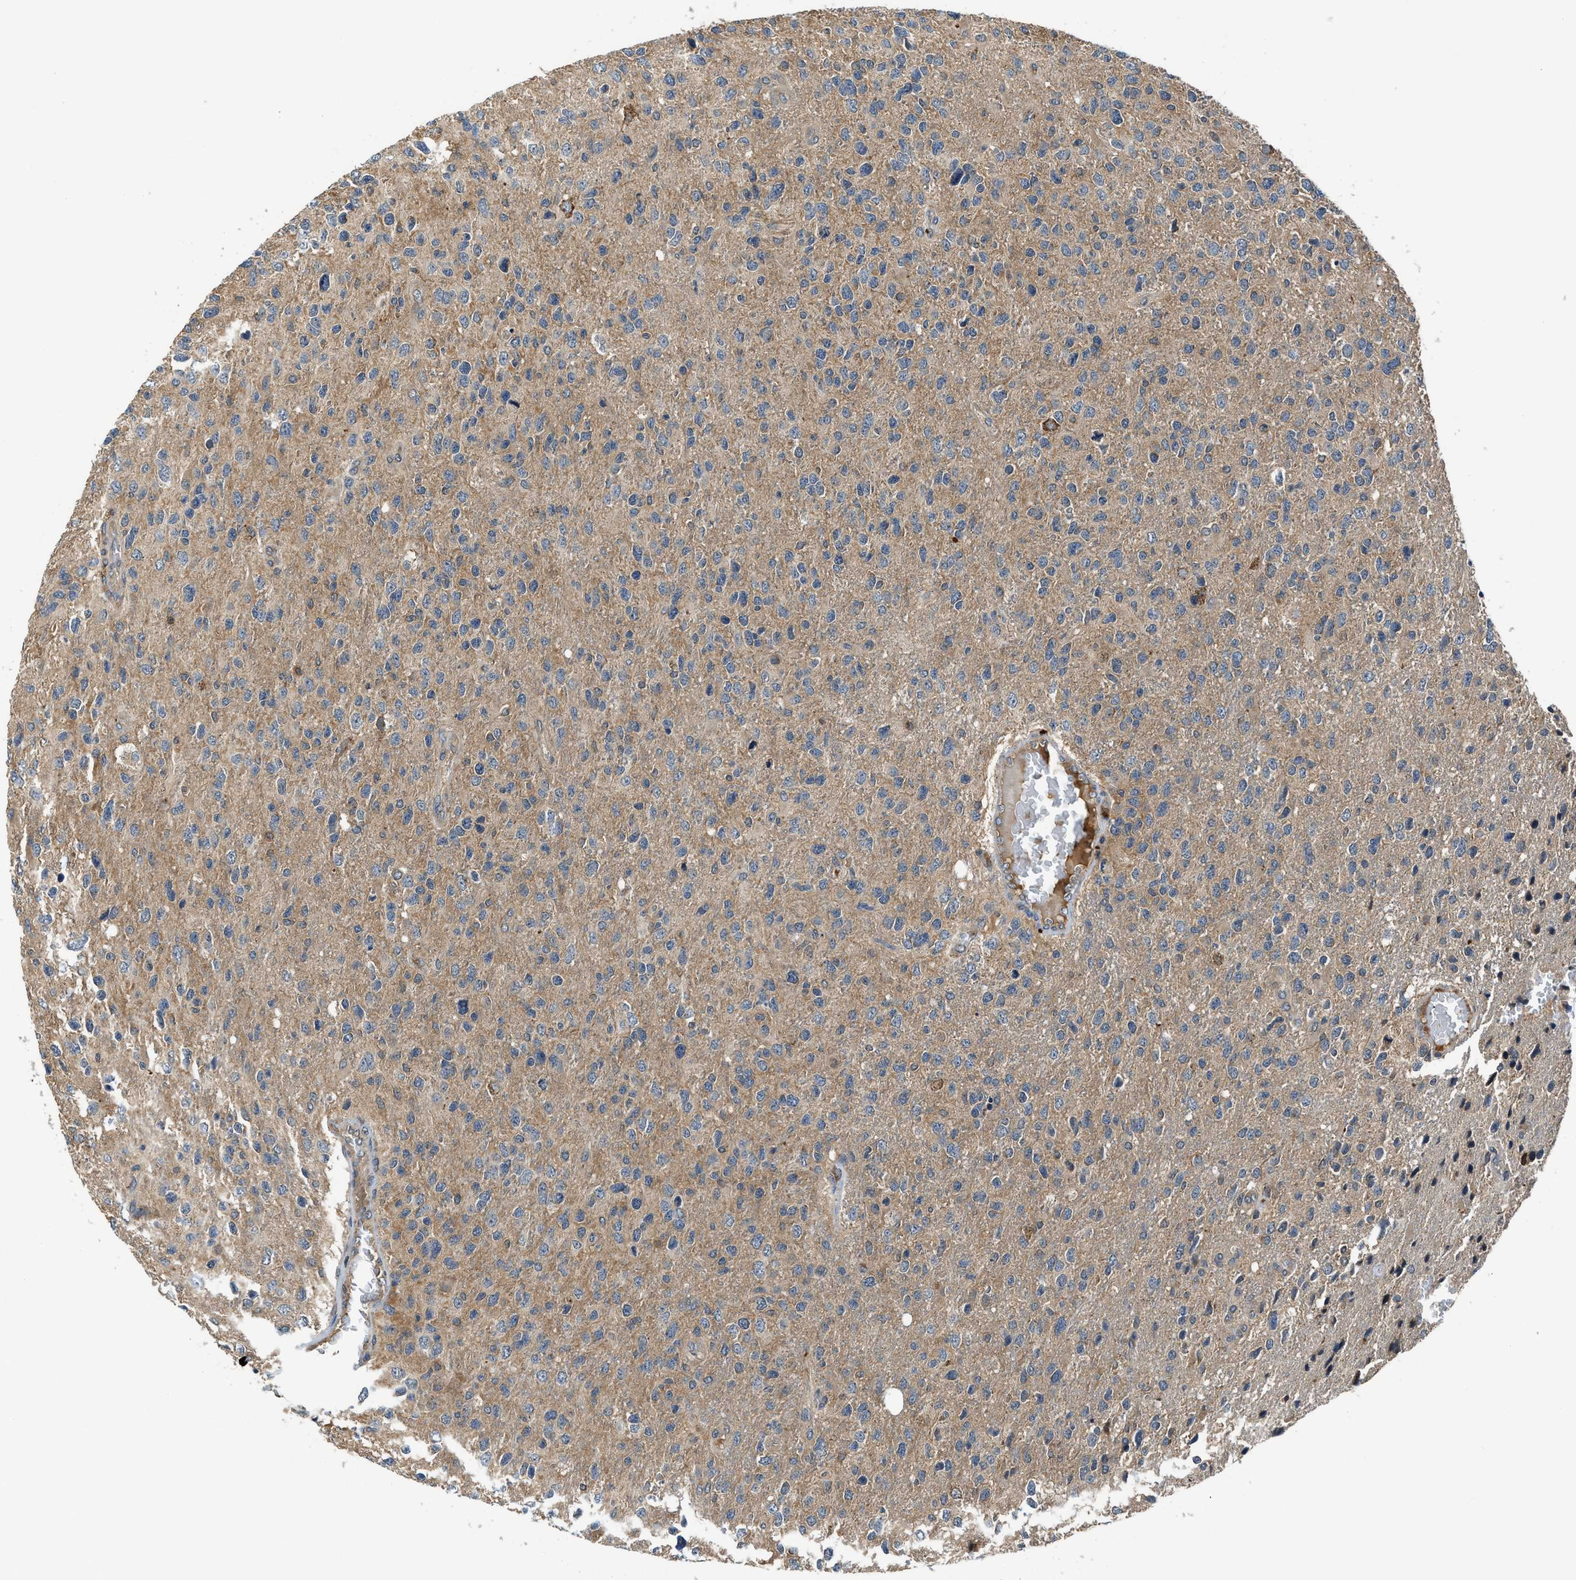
{"staining": {"intensity": "negative", "quantity": "none", "location": "none"}, "tissue": "glioma", "cell_type": "Tumor cells", "image_type": "cancer", "snomed": [{"axis": "morphology", "description": "Glioma, malignant, High grade"}, {"axis": "topography", "description": "Brain"}], "caption": "Immunohistochemical staining of glioma displays no significant staining in tumor cells.", "gene": "PAFAH2", "patient": {"sex": "female", "age": 58}}